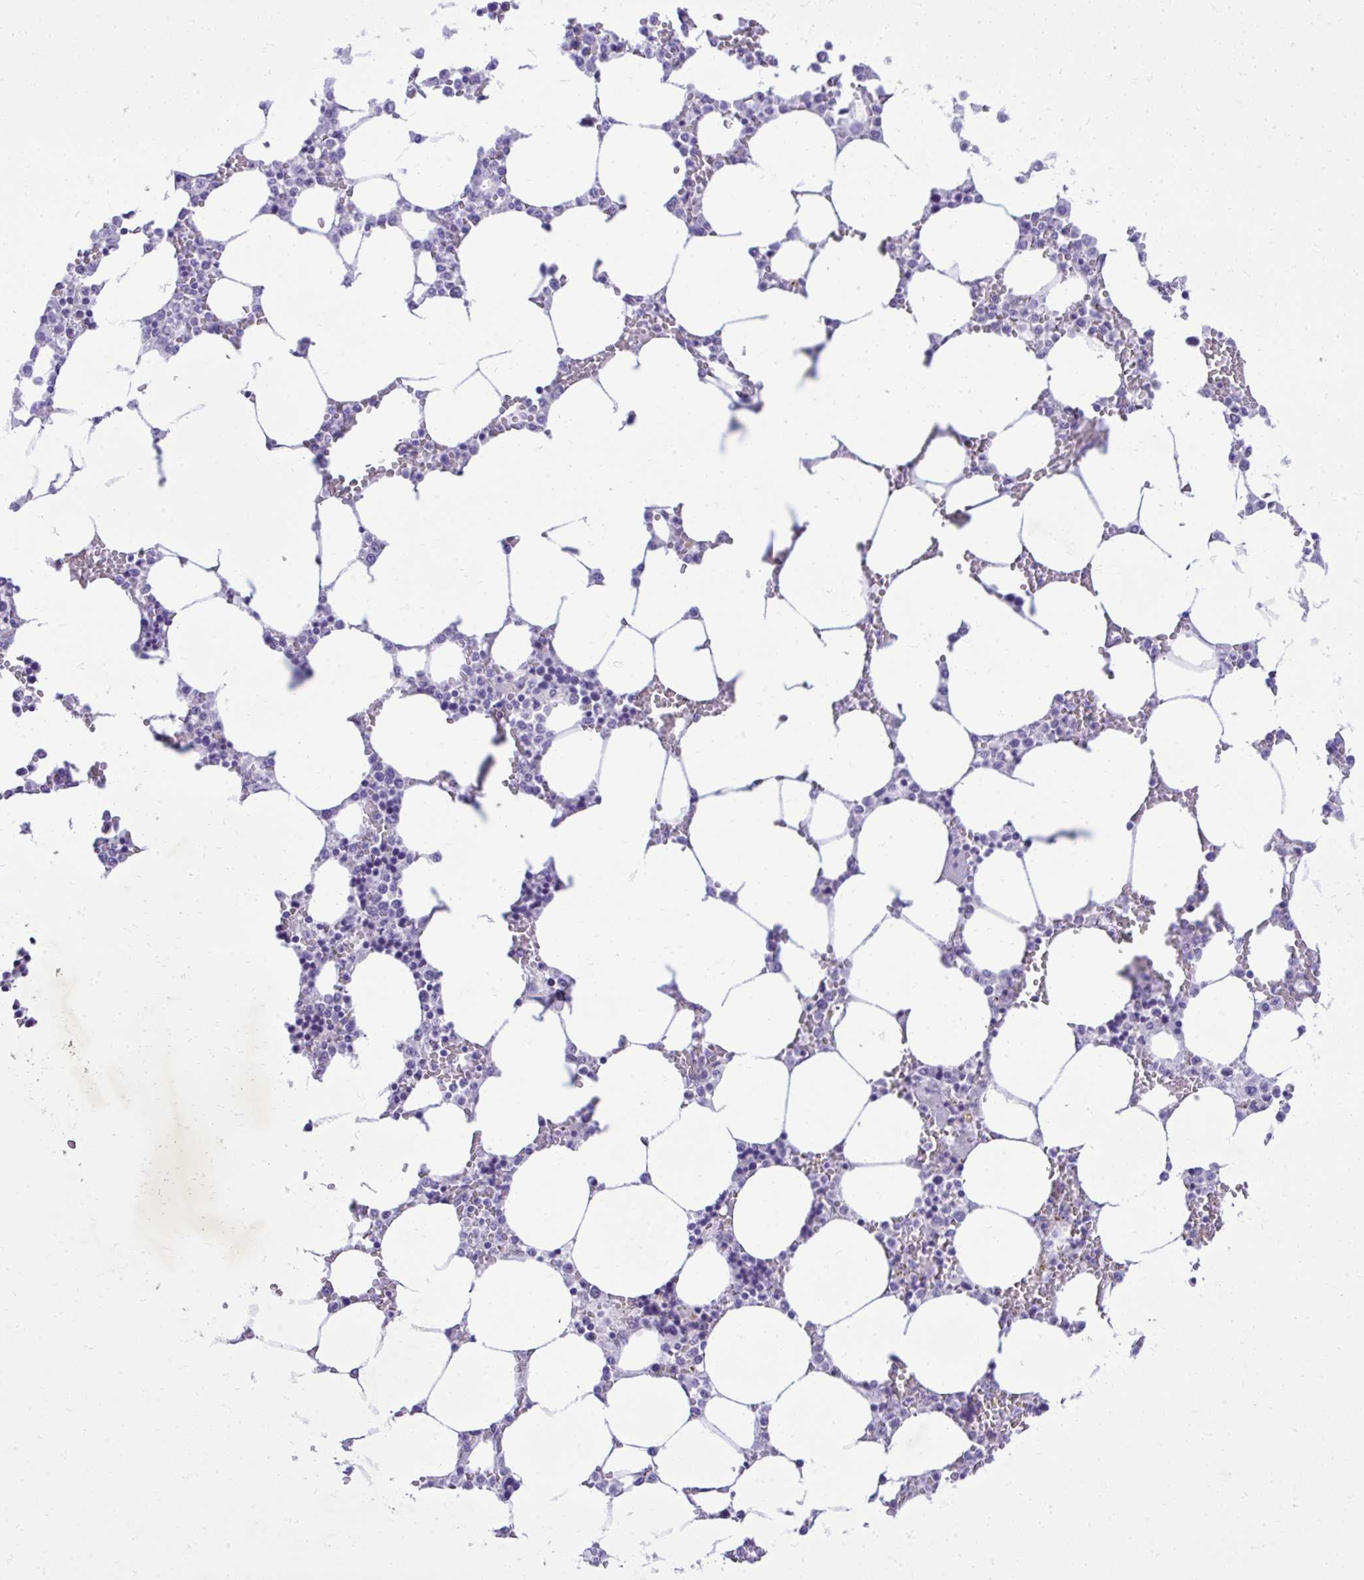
{"staining": {"intensity": "negative", "quantity": "none", "location": "none"}, "tissue": "bone marrow", "cell_type": "Hematopoietic cells", "image_type": "normal", "snomed": [{"axis": "morphology", "description": "Normal tissue, NOS"}, {"axis": "topography", "description": "Bone marrow"}], "caption": "A histopathology image of human bone marrow is negative for staining in hematopoietic cells.", "gene": "PITPNM3", "patient": {"sex": "male", "age": 64}}